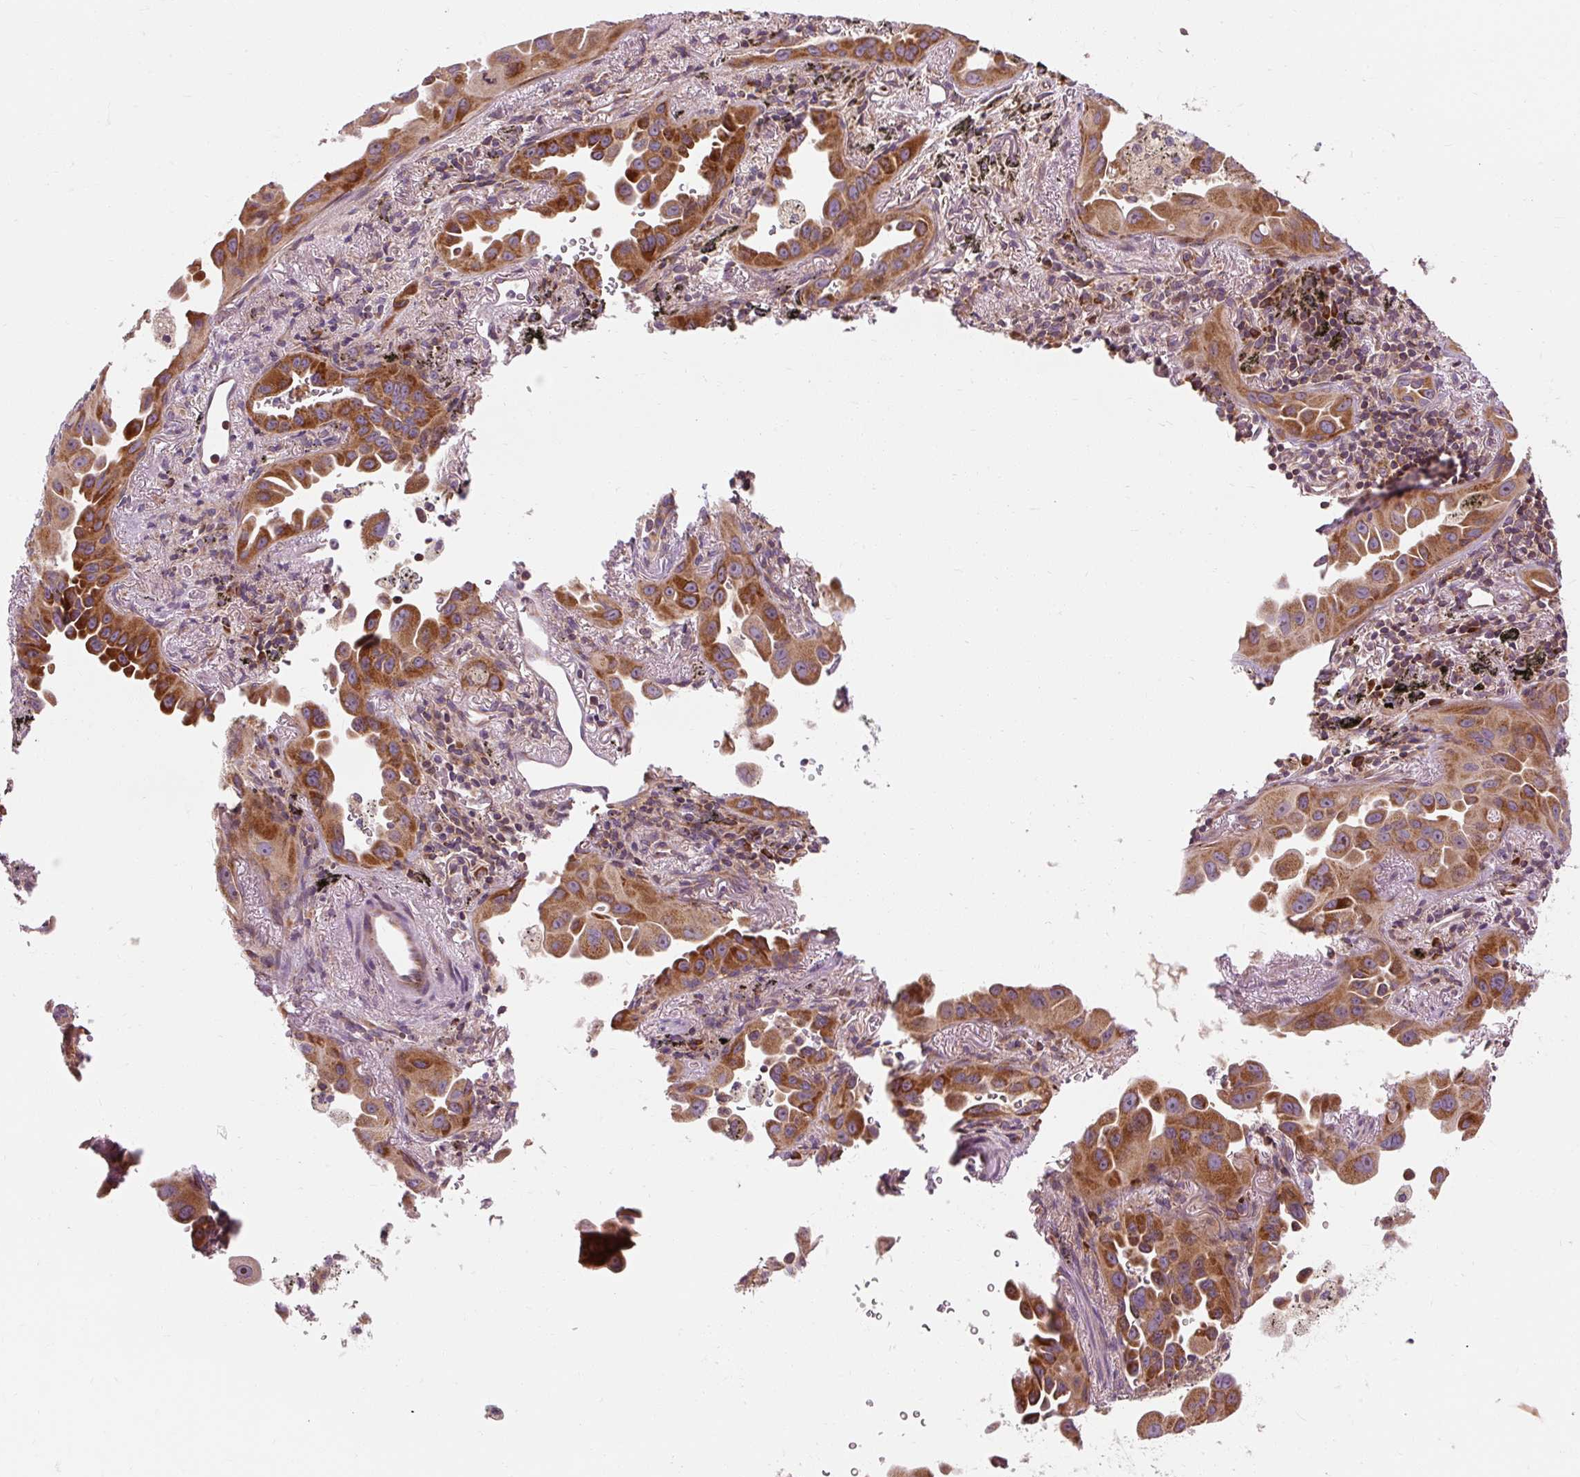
{"staining": {"intensity": "strong", "quantity": ">75%", "location": "cytoplasmic/membranous"}, "tissue": "lung cancer", "cell_type": "Tumor cells", "image_type": "cancer", "snomed": [{"axis": "morphology", "description": "Adenocarcinoma, NOS"}, {"axis": "topography", "description": "Lung"}], "caption": "Strong cytoplasmic/membranous staining for a protein is appreciated in approximately >75% of tumor cells of lung adenocarcinoma using IHC.", "gene": "PRSS48", "patient": {"sex": "male", "age": 68}}